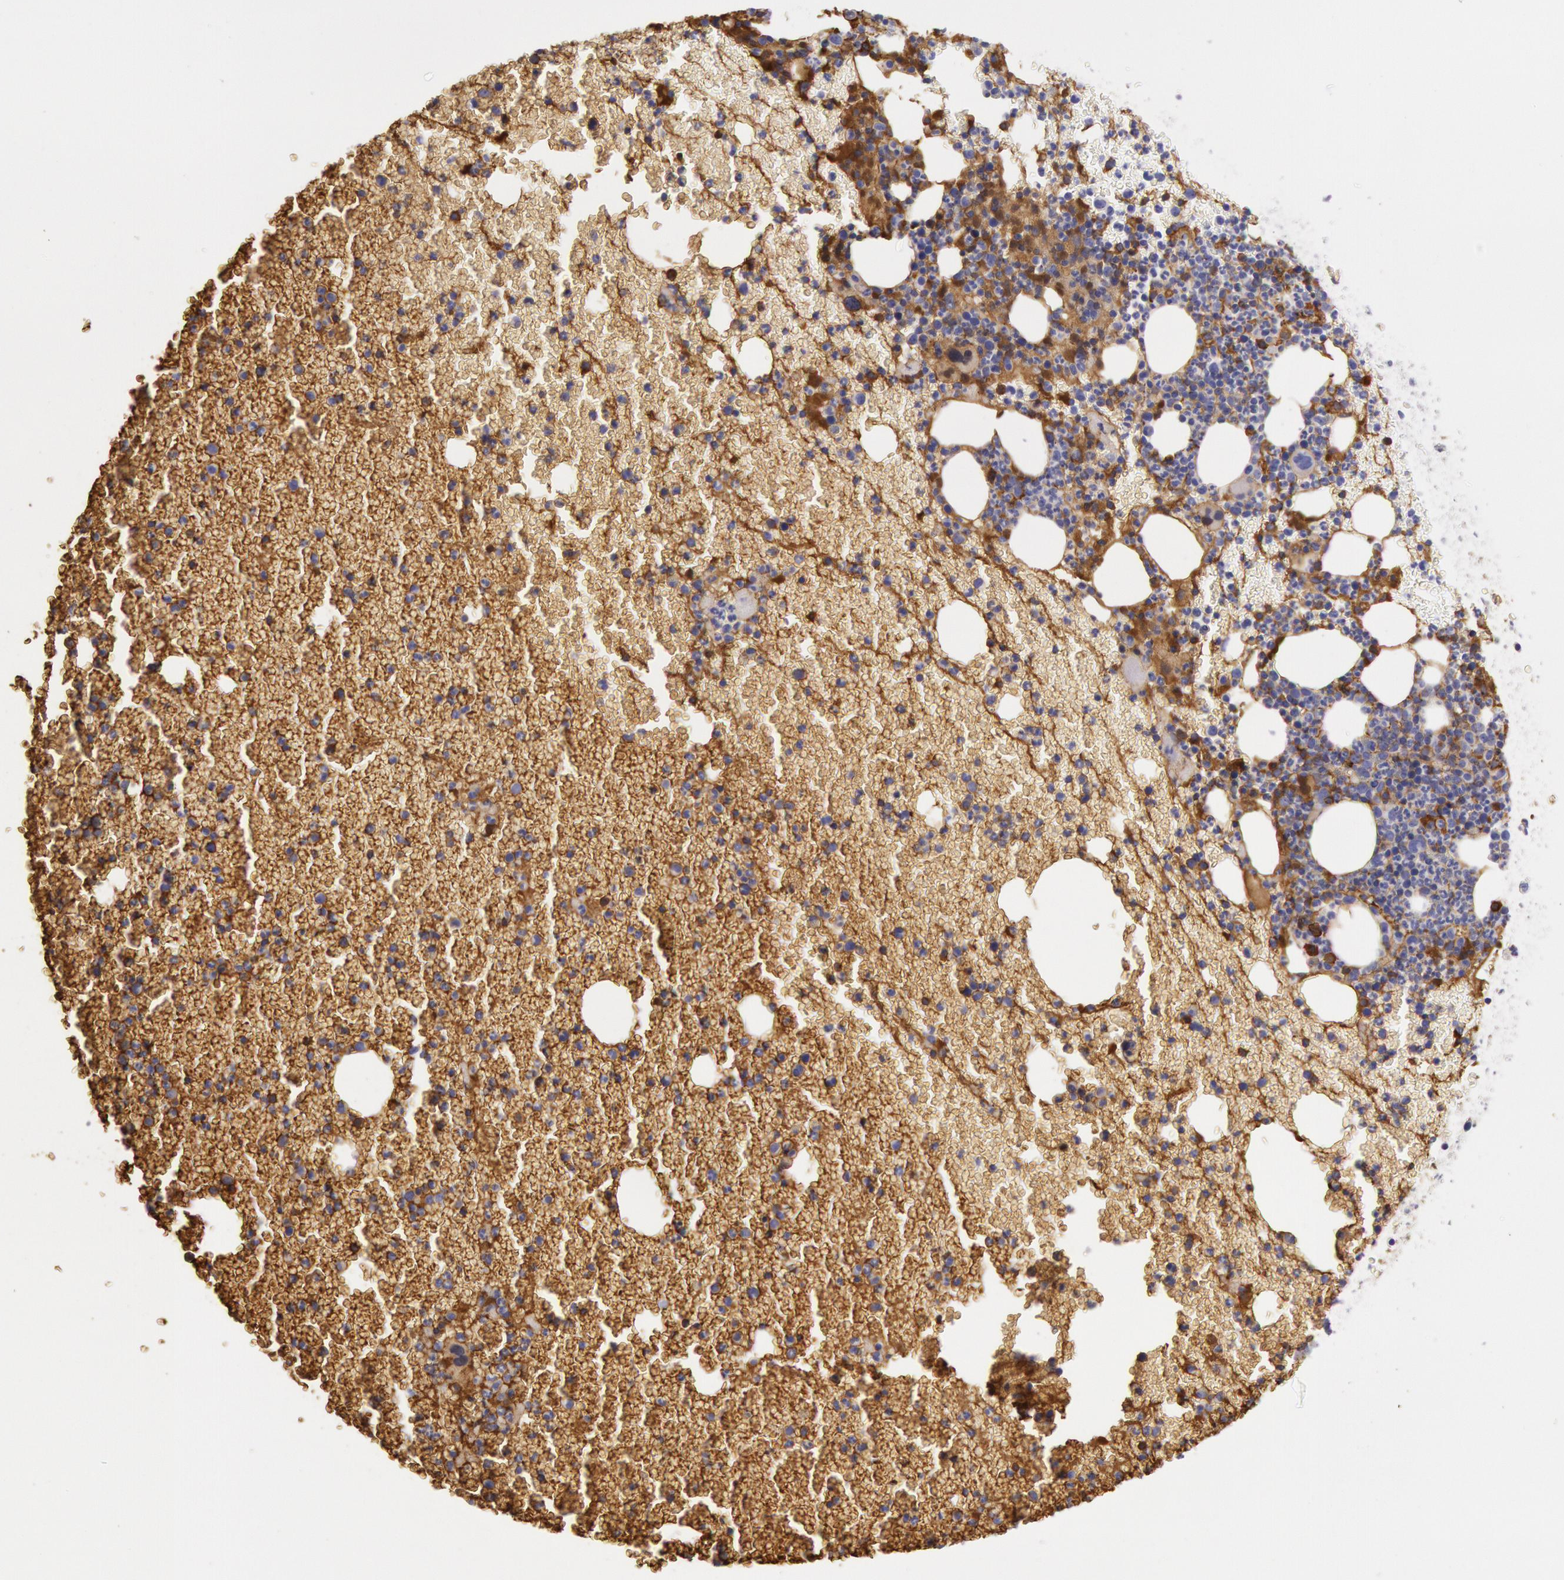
{"staining": {"intensity": "strong", "quantity": "25%-75%", "location": "cytoplasmic/membranous"}, "tissue": "bone marrow", "cell_type": "Hematopoietic cells", "image_type": "normal", "snomed": [{"axis": "morphology", "description": "Normal tissue, NOS"}, {"axis": "topography", "description": "Bone marrow"}], "caption": "Hematopoietic cells show high levels of strong cytoplasmic/membranous positivity in about 25%-75% of cells in normal human bone marrow. (DAB (3,3'-diaminobenzidine) IHC with brightfield microscopy, high magnification).", "gene": "IGHG1", "patient": {"sex": "female", "age": 53}}